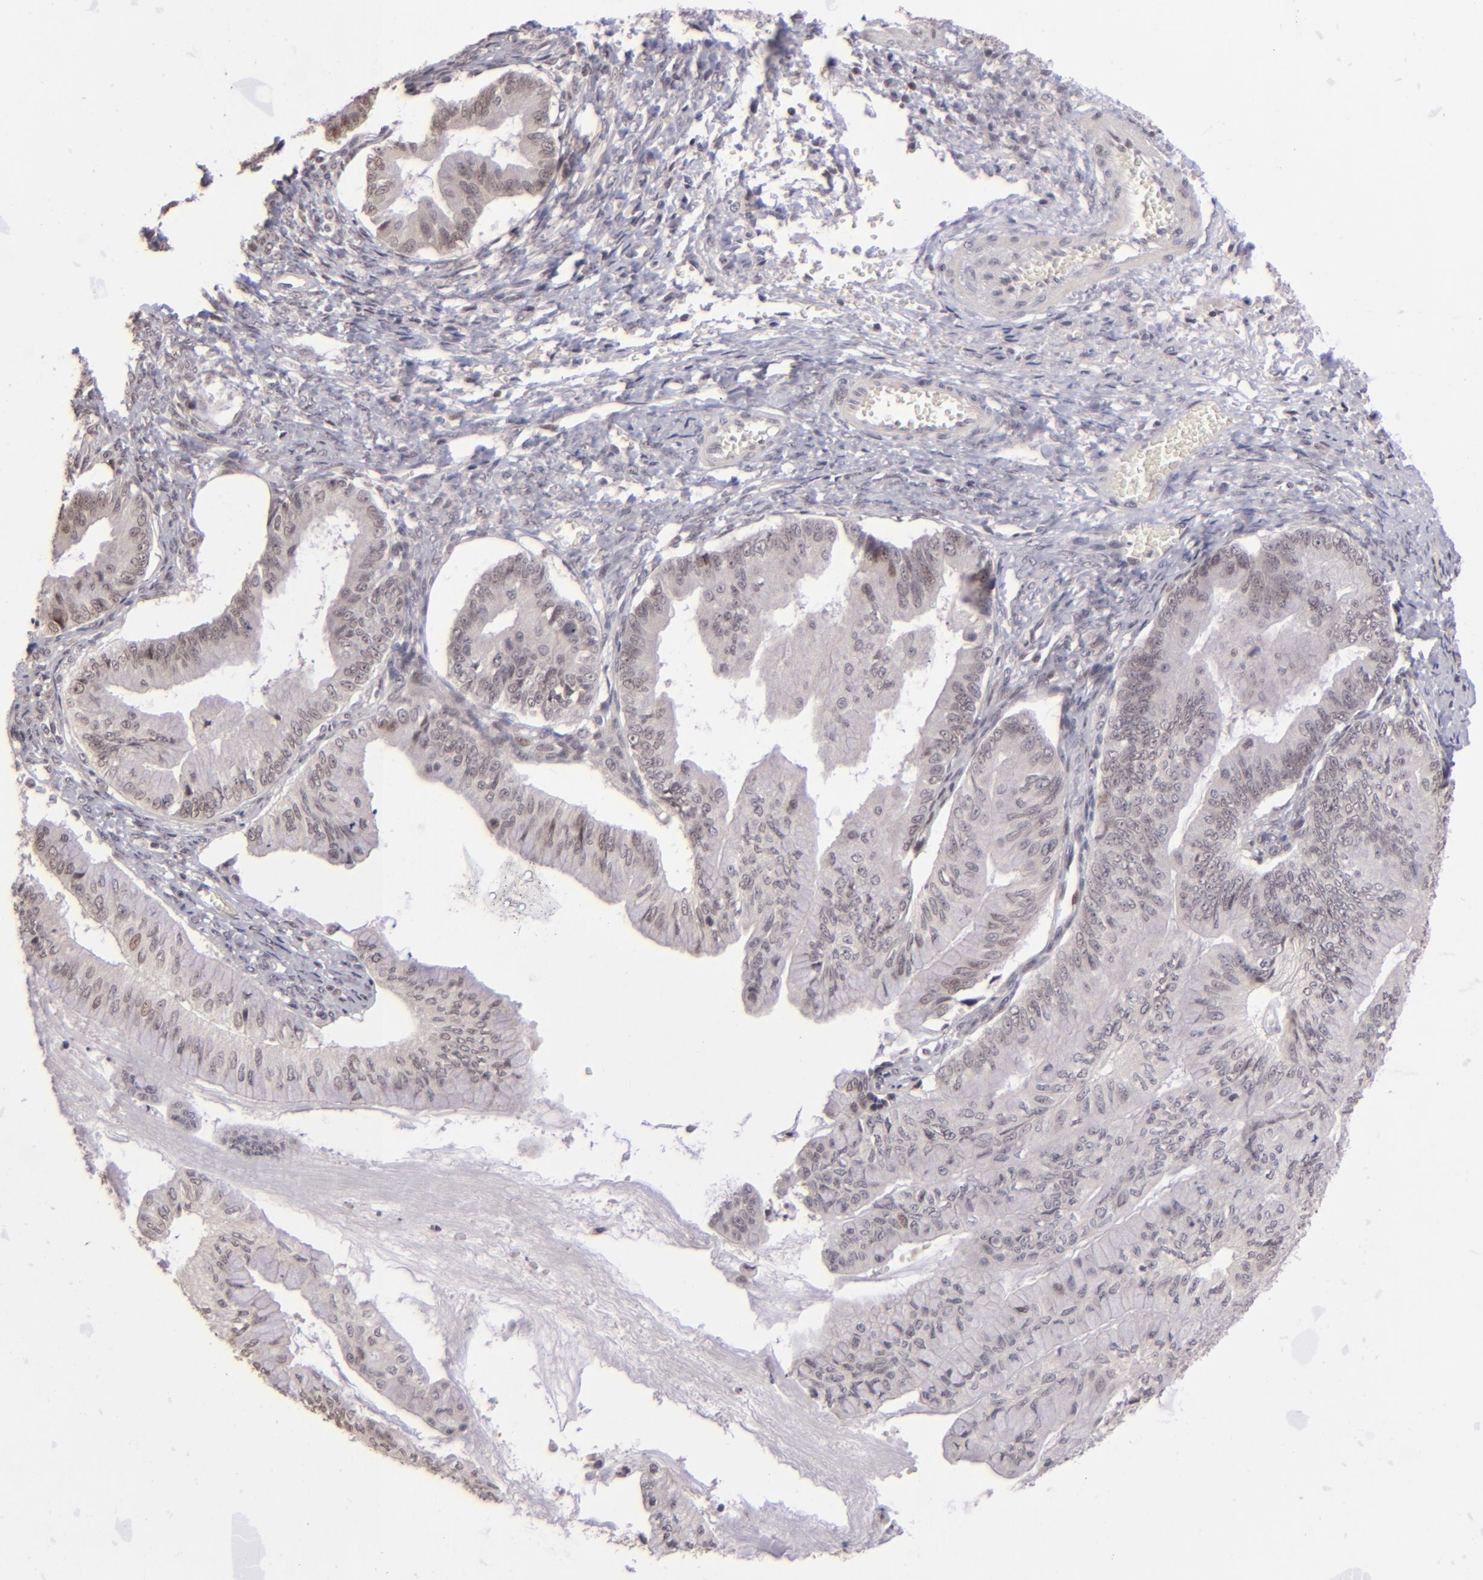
{"staining": {"intensity": "weak", "quantity": "<25%", "location": "nuclear"}, "tissue": "ovarian cancer", "cell_type": "Tumor cells", "image_type": "cancer", "snomed": [{"axis": "morphology", "description": "Cystadenocarcinoma, mucinous, NOS"}, {"axis": "topography", "description": "Ovary"}], "caption": "This is an IHC photomicrograph of ovarian mucinous cystadenocarcinoma. There is no staining in tumor cells.", "gene": "RARB", "patient": {"sex": "female", "age": 36}}